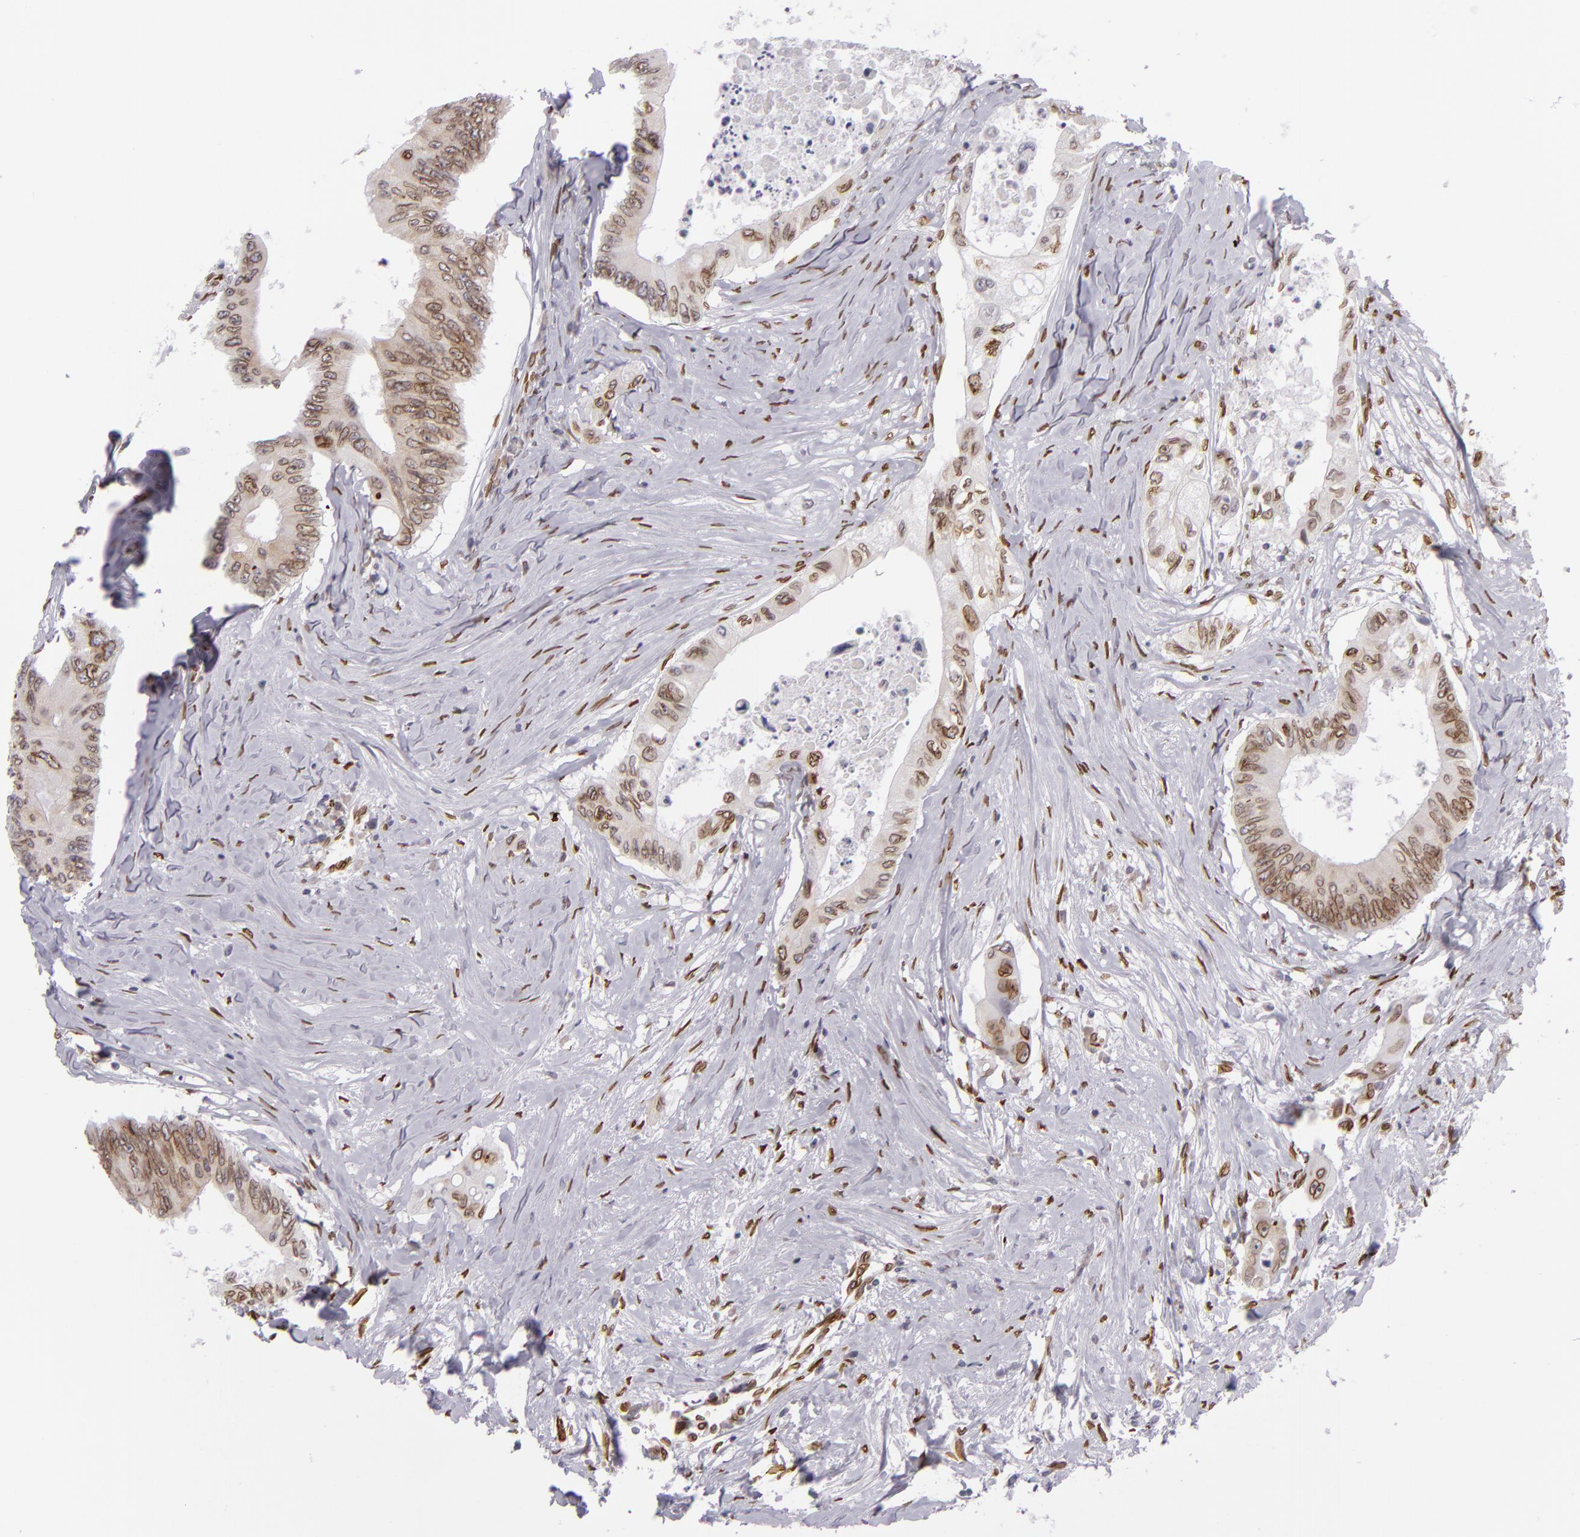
{"staining": {"intensity": "strong", "quantity": "25%-75%", "location": "cytoplasmic/membranous,nuclear"}, "tissue": "colorectal cancer", "cell_type": "Tumor cells", "image_type": "cancer", "snomed": [{"axis": "morphology", "description": "Adenocarcinoma, NOS"}, {"axis": "topography", "description": "Colon"}], "caption": "Protein expression by IHC exhibits strong cytoplasmic/membranous and nuclear expression in approximately 25%-75% of tumor cells in colorectal cancer (adenocarcinoma). (DAB = brown stain, brightfield microscopy at high magnification).", "gene": "EMD", "patient": {"sex": "male", "age": 65}}